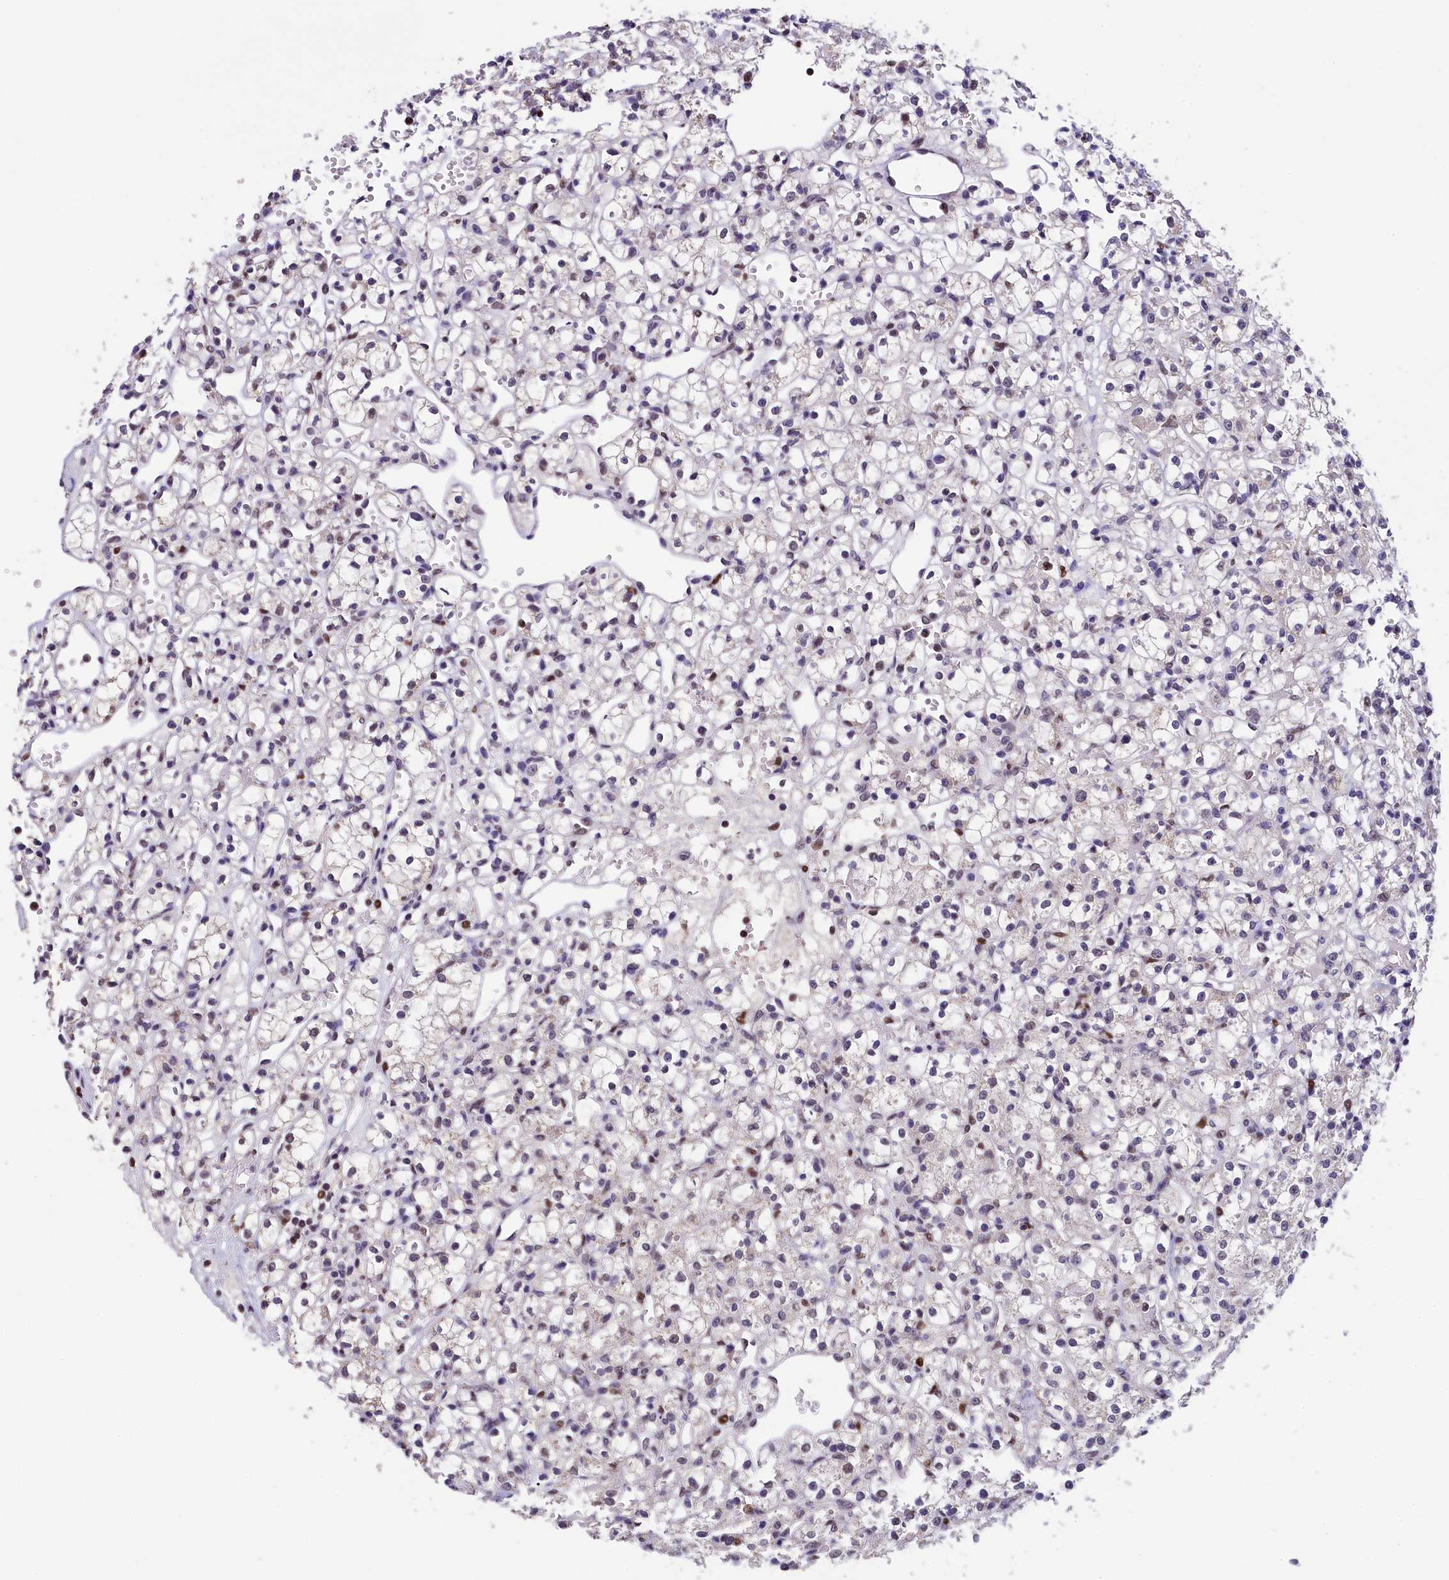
{"staining": {"intensity": "negative", "quantity": "none", "location": "none"}, "tissue": "renal cancer", "cell_type": "Tumor cells", "image_type": "cancer", "snomed": [{"axis": "morphology", "description": "Adenocarcinoma, NOS"}, {"axis": "topography", "description": "Kidney"}], "caption": "An image of human renal cancer is negative for staining in tumor cells. (DAB immunohistochemistry (IHC) visualized using brightfield microscopy, high magnification).", "gene": "HECTD4", "patient": {"sex": "female", "age": 59}}